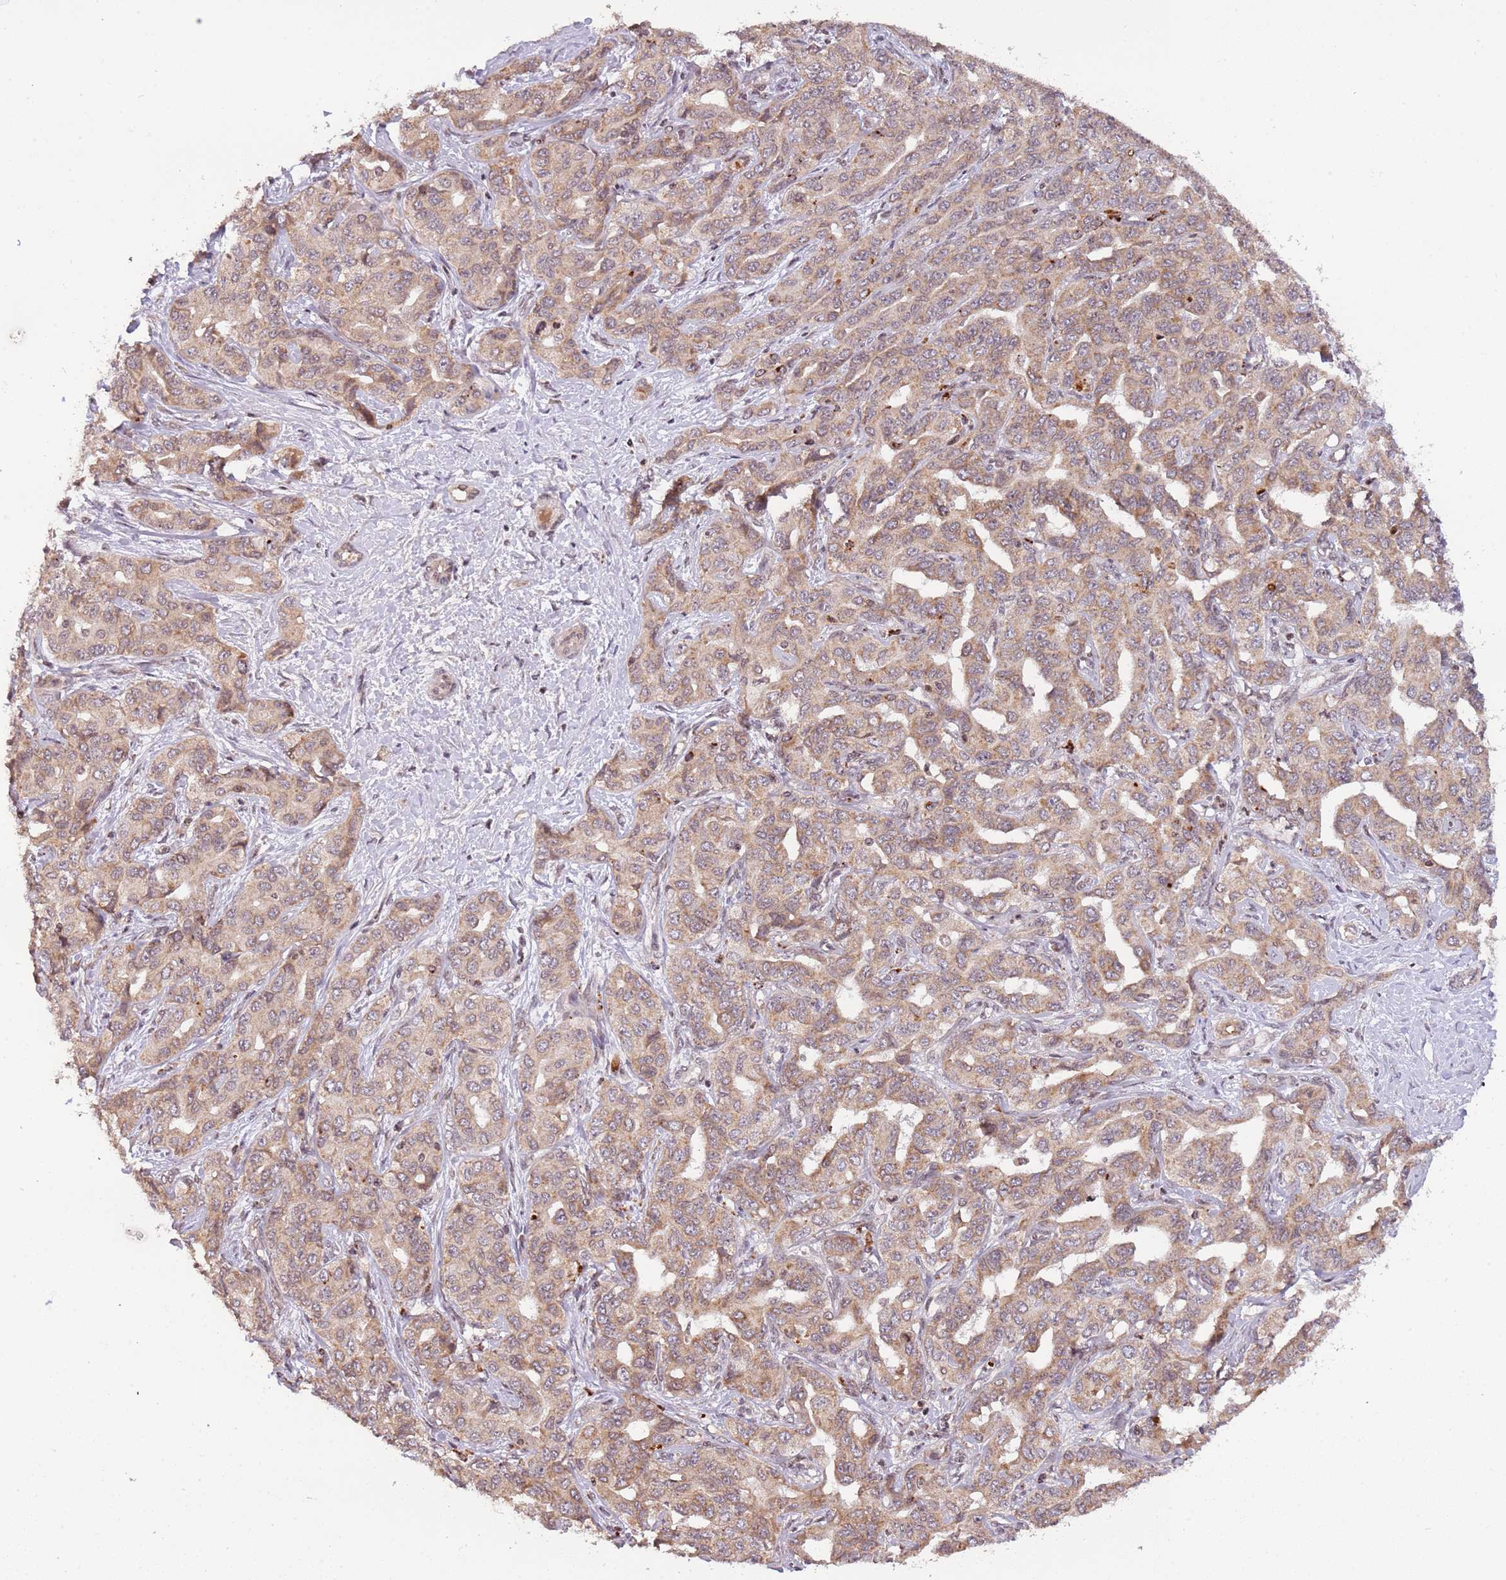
{"staining": {"intensity": "weak", "quantity": ">75%", "location": "cytoplasmic/membranous"}, "tissue": "liver cancer", "cell_type": "Tumor cells", "image_type": "cancer", "snomed": [{"axis": "morphology", "description": "Cholangiocarcinoma"}, {"axis": "topography", "description": "Liver"}], "caption": "Human liver cholangiocarcinoma stained for a protein (brown) shows weak cytoplasmic/membranous positive positivity in about >75% of tumor cells.", "gene": "SAMSN1", "patient": {"sex": "male", "age": 59}}